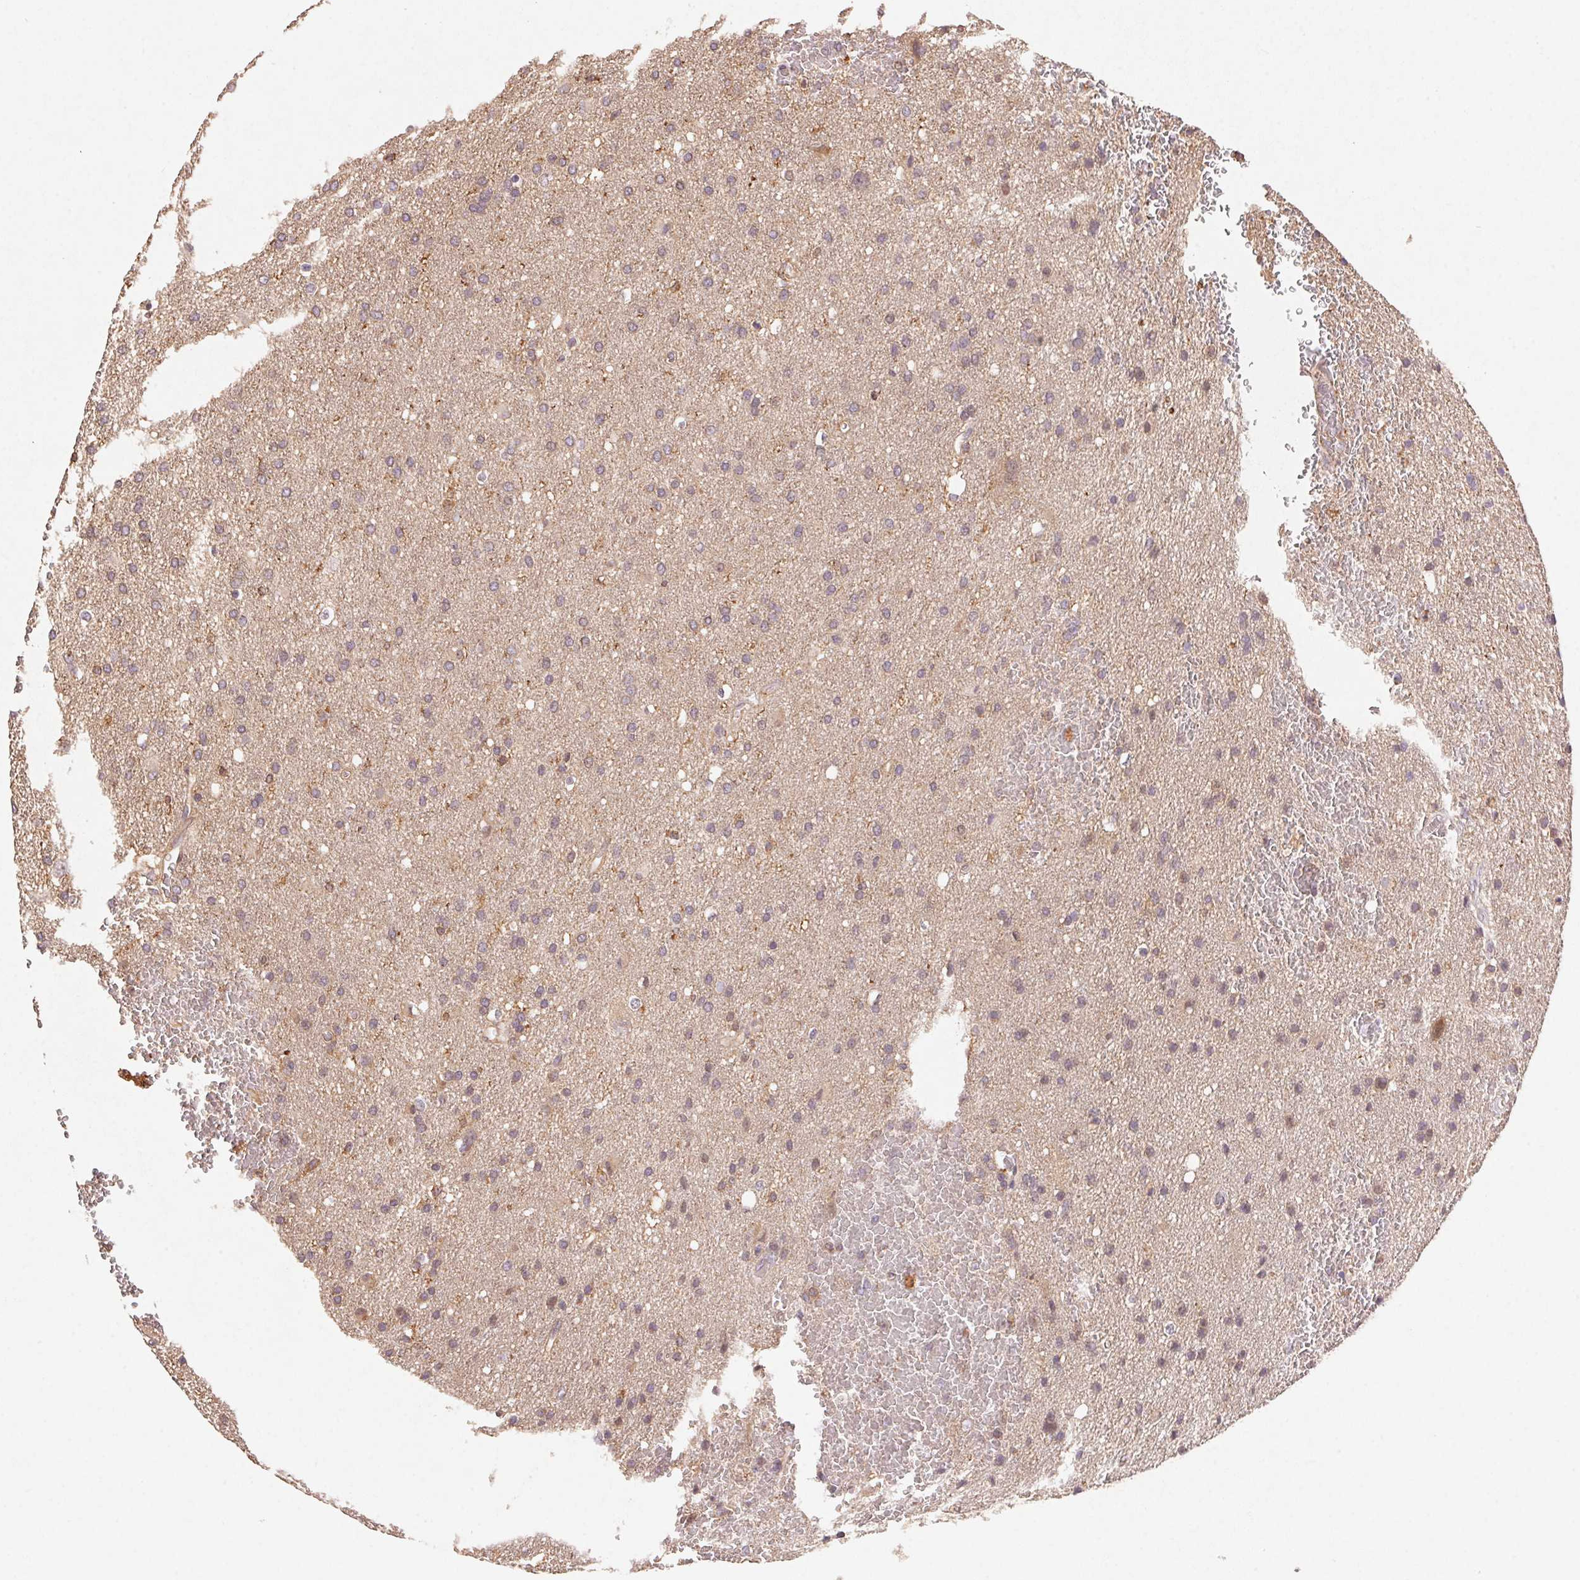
{"staining": {"intensity": "weak", "quantity": "<25%", "location": "cytoplasmic/membranous"}, "tissue": "glioma", "cell_type": "Tumor cells", "image_type": "cancer", "snomed": [{"axis": "morphology", "description": "Glioma, malignant, Low grade"}, {"axis": "topography", "description": "Brain"}], "caption": "DAB immunohistochemical staining of human malignant glioma (low-grade) displays no significant staining in tumor cells. (DAB (3,3'-diaminobenzidine) immunohistochemistry with hematoxylin counter stain).", "gene": "ATG10", "patient": {"sex": "male", "age": 66}}